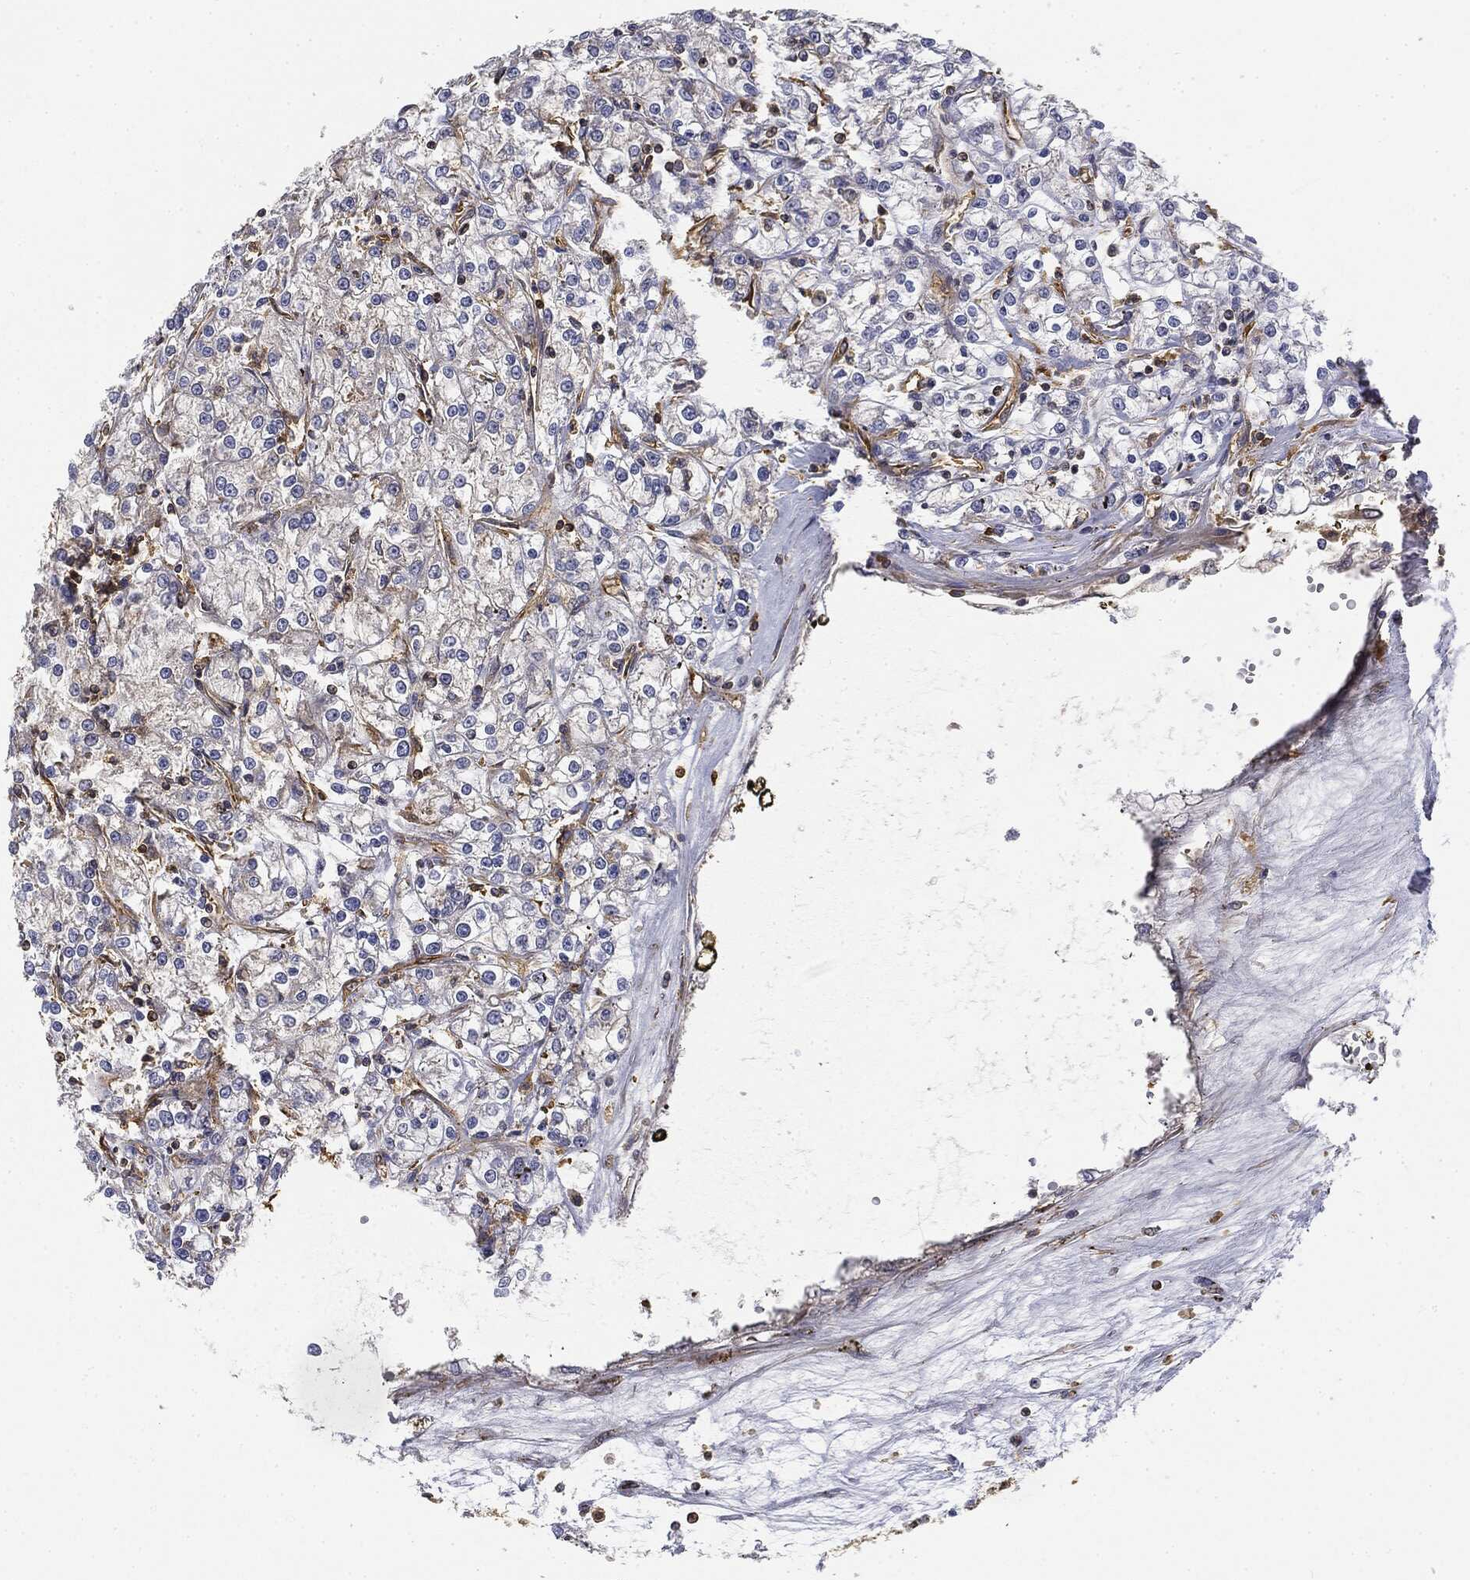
{"staining": {"intensity": "negative", "quantity": "none", "location": "none"}, "tissue": "renal cancer", "cell_type": "Tumor cells", "image_type": "cancer", "snomed": [{"axis": "morphology", "description": "Adenocarcinoma, NOS"}, {"axis": "topography", "description": "Kidney"}], "caption": "Immunohistochemical staining of adenocarcinoma (renal) demonstrates no significant staining in tumor cells.", "gene": "WDR1", "patient": {"sex": "female", "age": 59}}